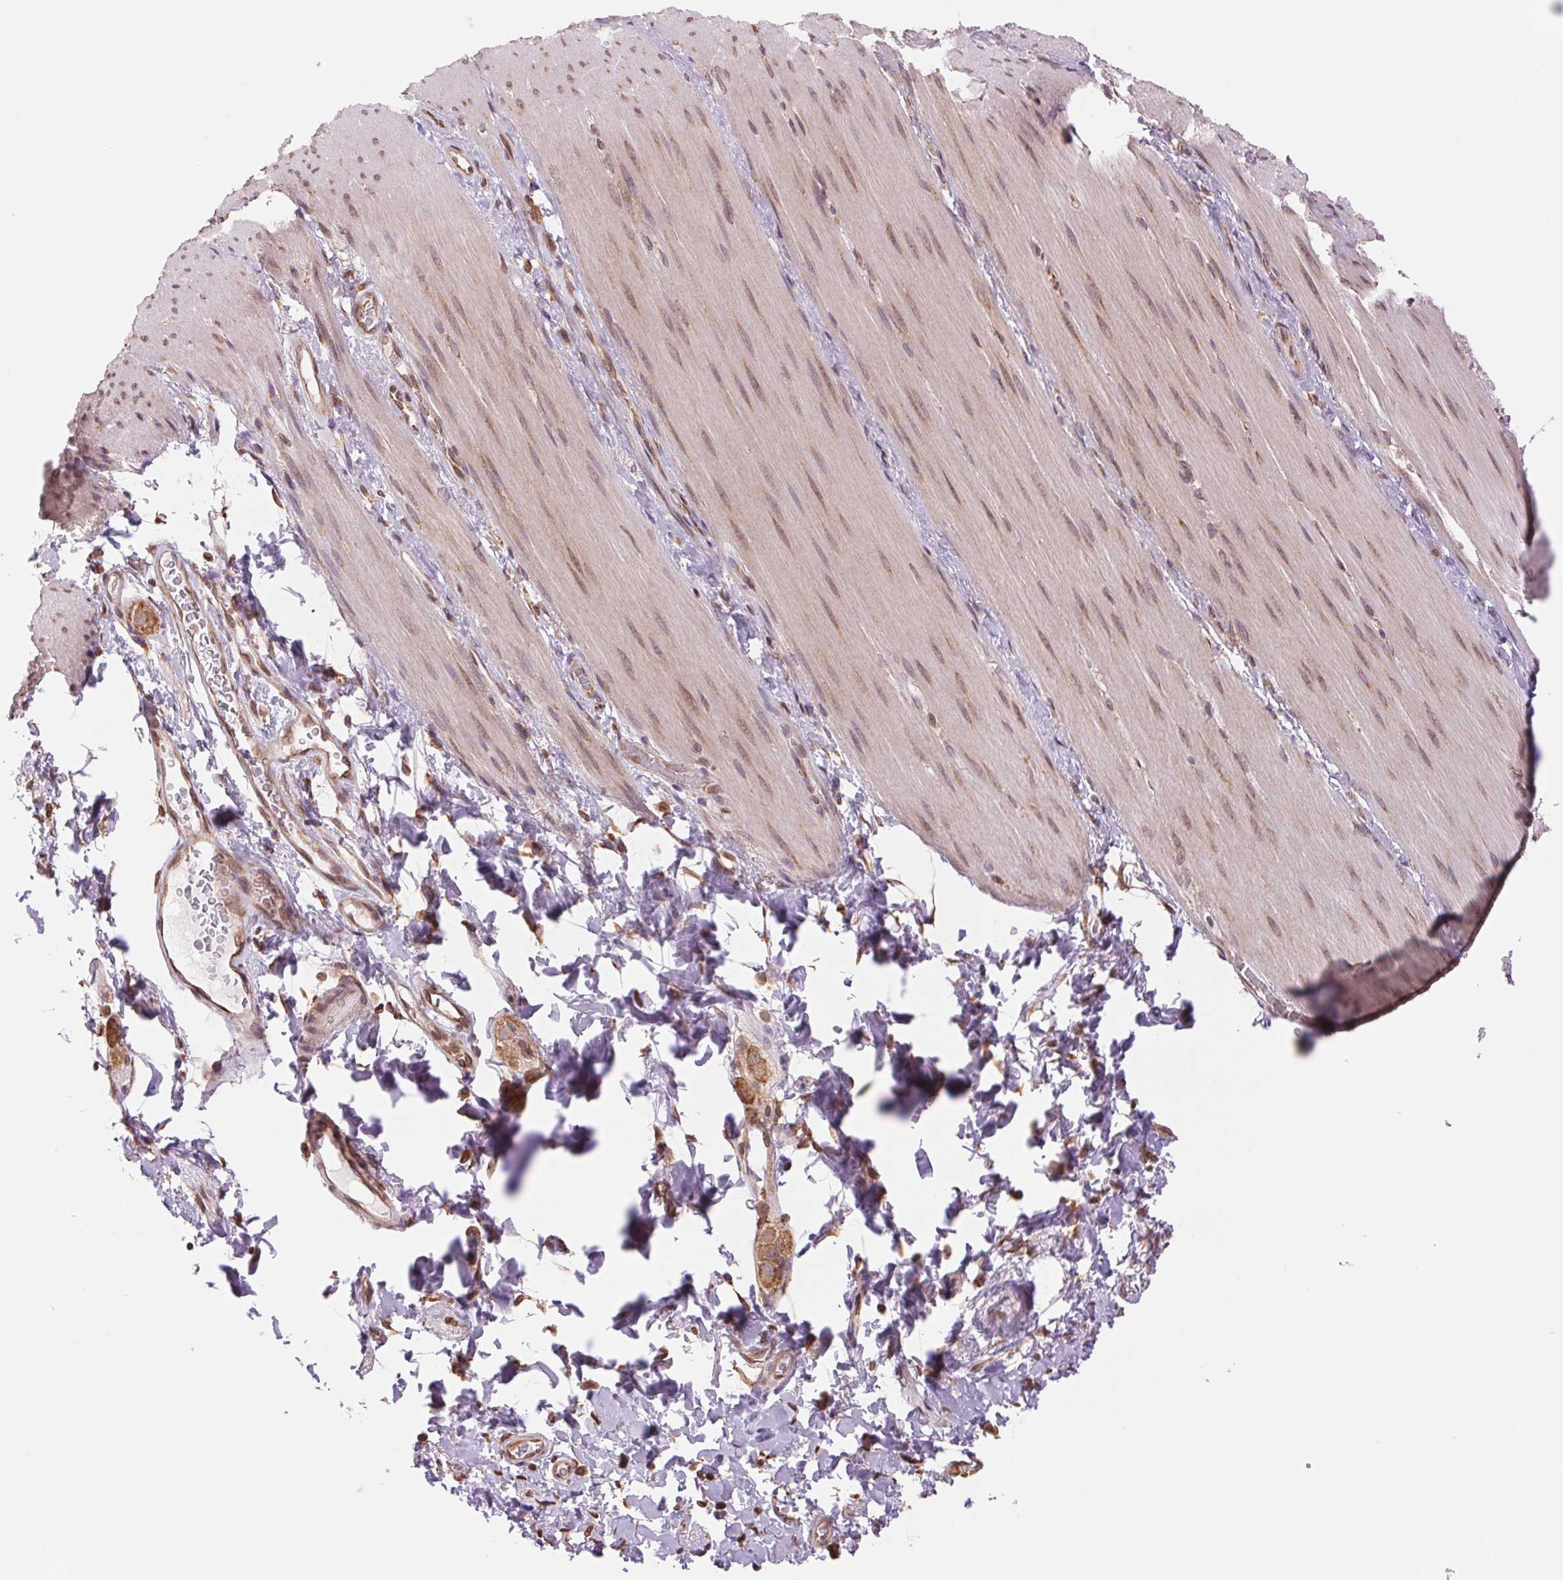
{"staining": {"intensity": "weak", "quantity": ">75%", "location": "cytoplasmic/membranous,nuclear"}, "tissue": "smooth muscle", "cell_type": "Smooth muscle cells", "image_type": "normal", "snomed": [{"axis": "morphology", "description": "Normal tissue, NOS"}, {"axis": "topography", "description": "Smooth muscle"}, {"axis": "topography", "description": "Colon"}], "caption": "Immunohistochemistry micrograph of normal smooth muscle: smooth muscle stained using immunohistochemistry exhibits low levels of weak protein expression localized specifically in the cytoplasmic/membranous,nuclear of smooth muscle cells, appearing as a cytoplasmic/membranous,nuclear brown color.", "gene": "RPN1", "patient": {"sex": "male", "age": 73}}